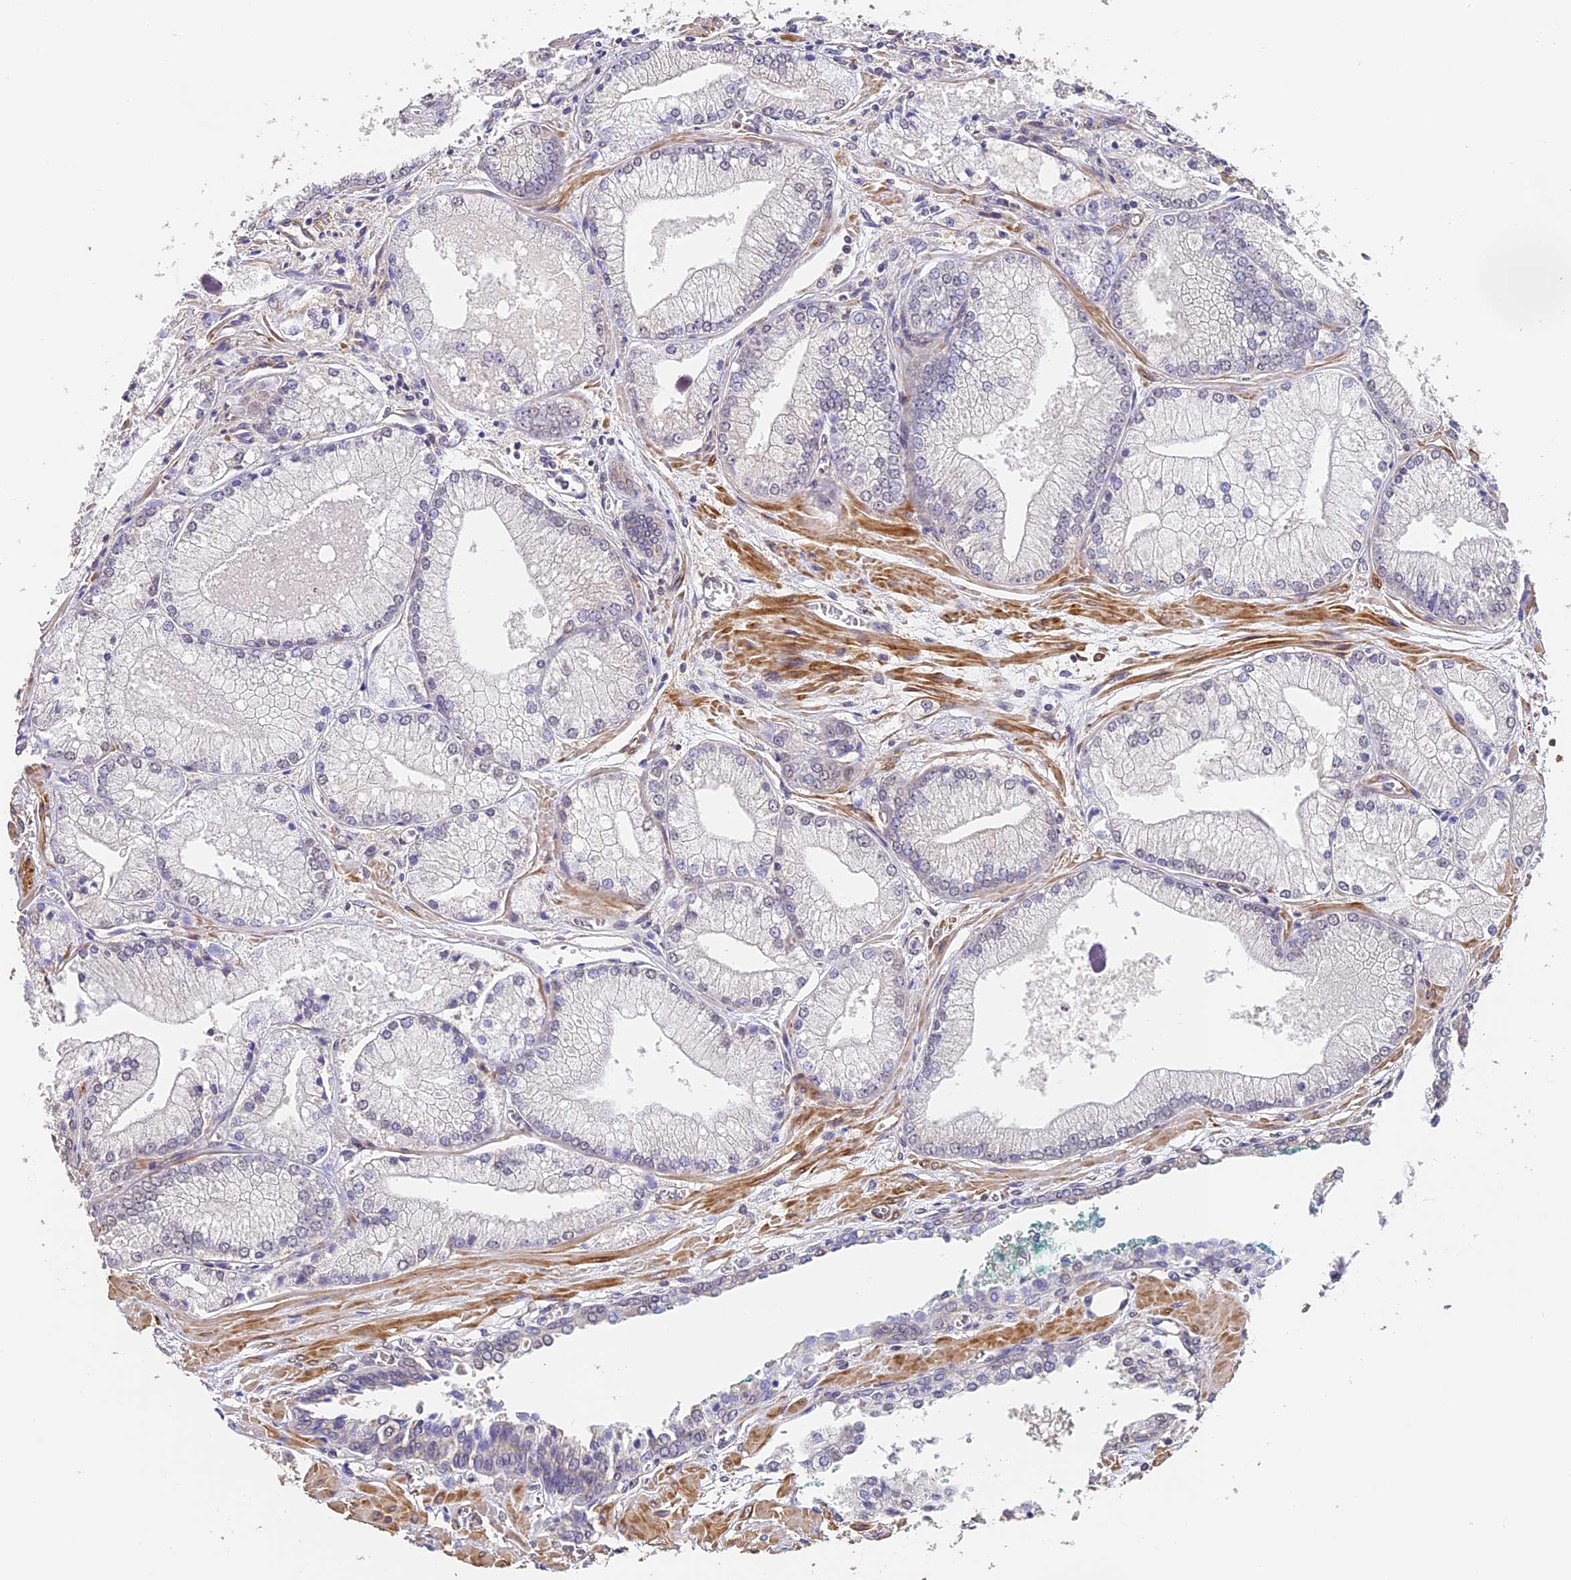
{"staining": {"intensity": "negative", "quantity": "none", "location": "none"}, "tissue": "prostate cancer", "cell_type": "Tumor cells", "image_type": "cancer", "snomed": [{"axis": "morphology", "description": "Adenocarcinoma, Low grade"}, {"axis": "topography", "description": "Prostate"}], "caption": "IHC image of neoplastic tissue: human adenocarcinoma (low-grade) (prostate) stained with DAB (3,3'-diaminobenzidine) reveals no significant protein positivity in tumor cells. (DAB immunohistochemistry (IHC) visualized using brightfield microscopy, high magnification).", "gene": "SLC11A1", "patient": {"sex": "male", "age": 67}}